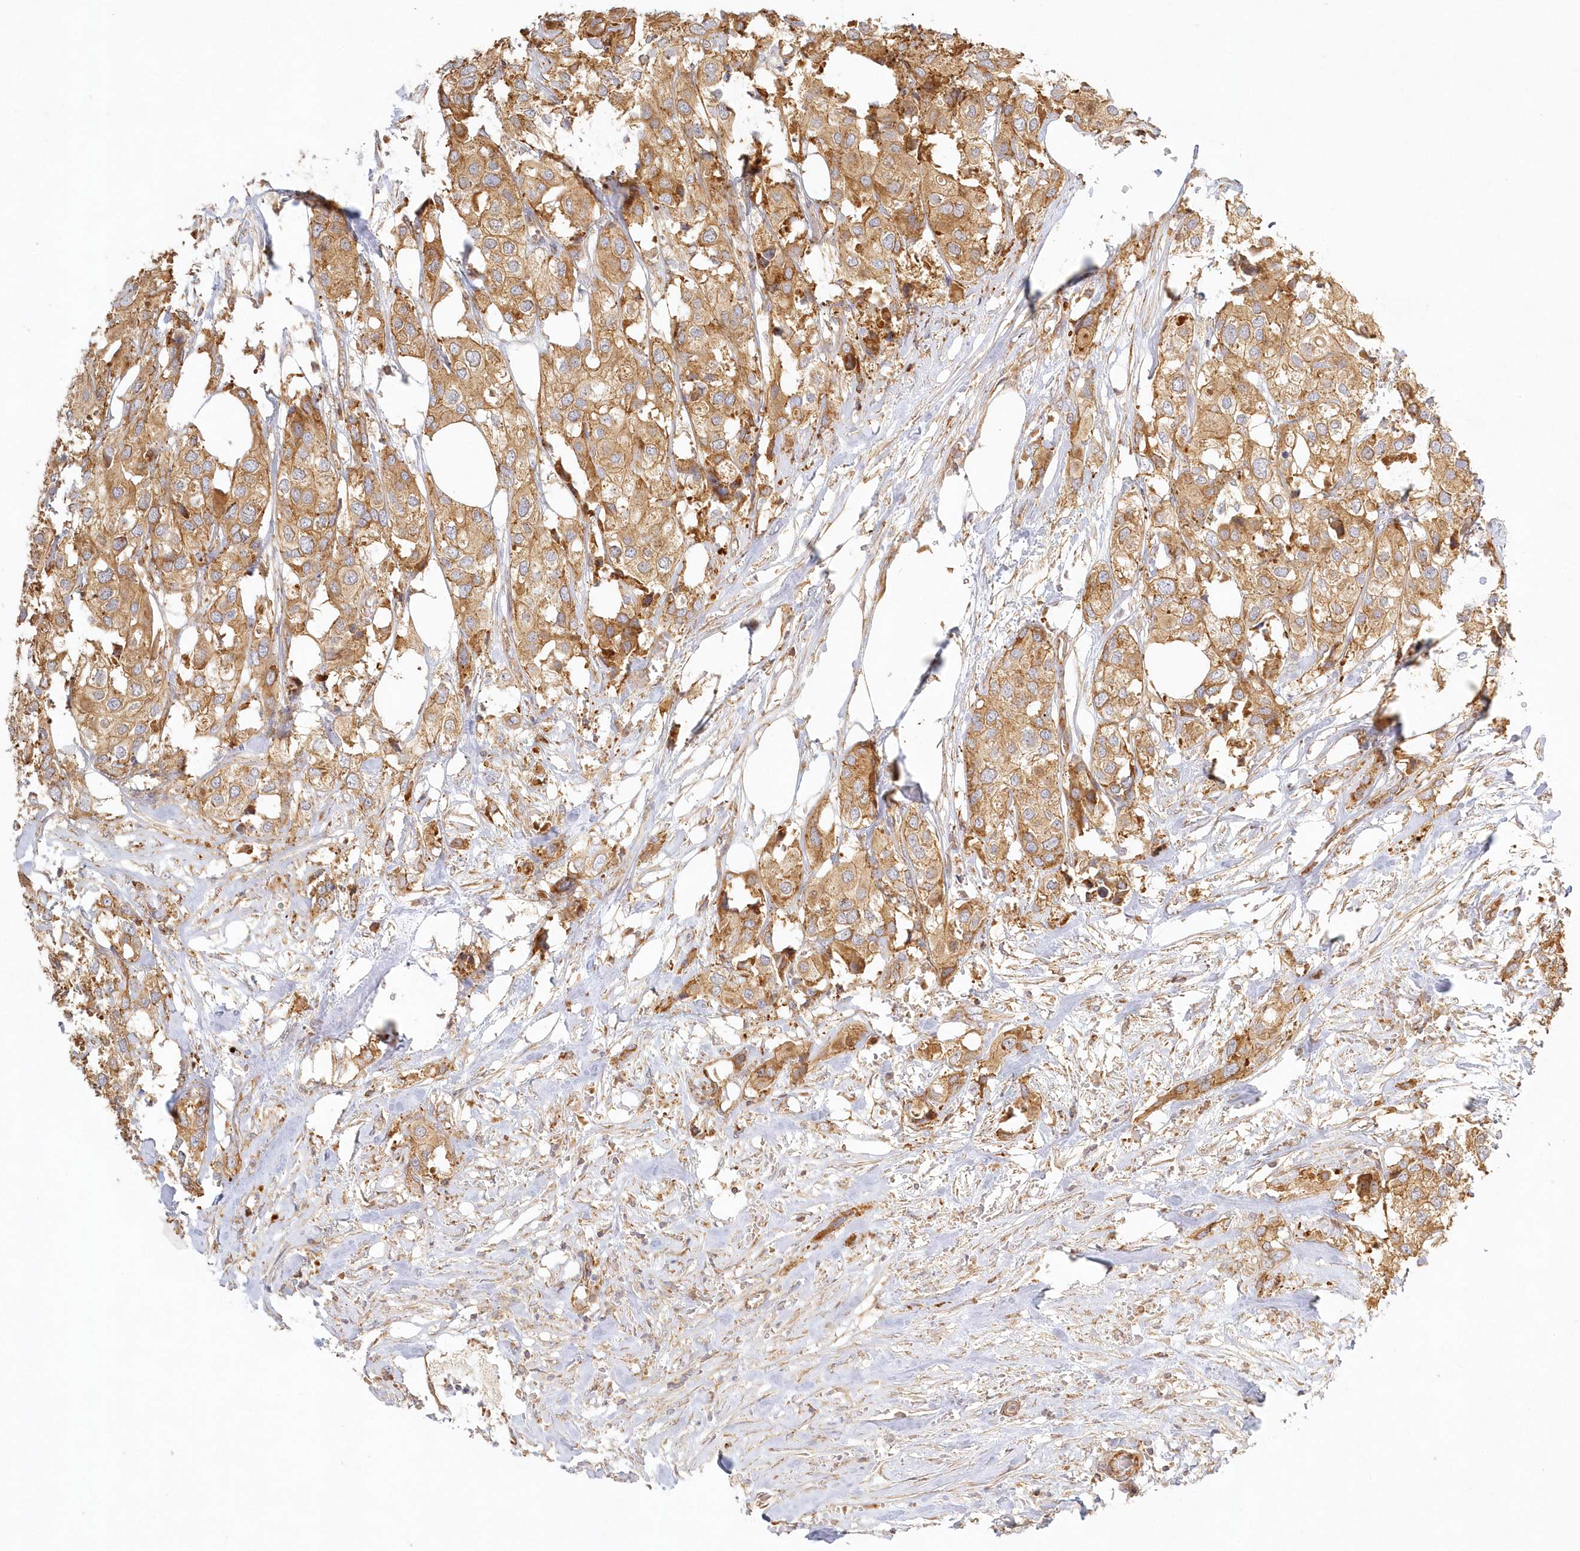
{"staining": {"intensity": "moderate", "quantity": ">75%", "location": "cytoplasmic/membranous"}, "tissue": "urothelial cancer", "cell_type": "Tumor cells", "image_type": "cancer", "snomed": [{"axis": "morphology", "description": "Urothelial carcinoma, High grade"}, {"axis": "topography", "description": "Urinary bladder"}], "caption": "Immunohistochemistry (DAB (3,3'-diaminobenzidine)) staining of high-grade urothelial carcinoma reveals moderate cytoplasmic/membranous protein staining in approximately >75% of tumor cells.", "gene": "KIAA0232", "patient": {"sex": "male", "age": 64}}